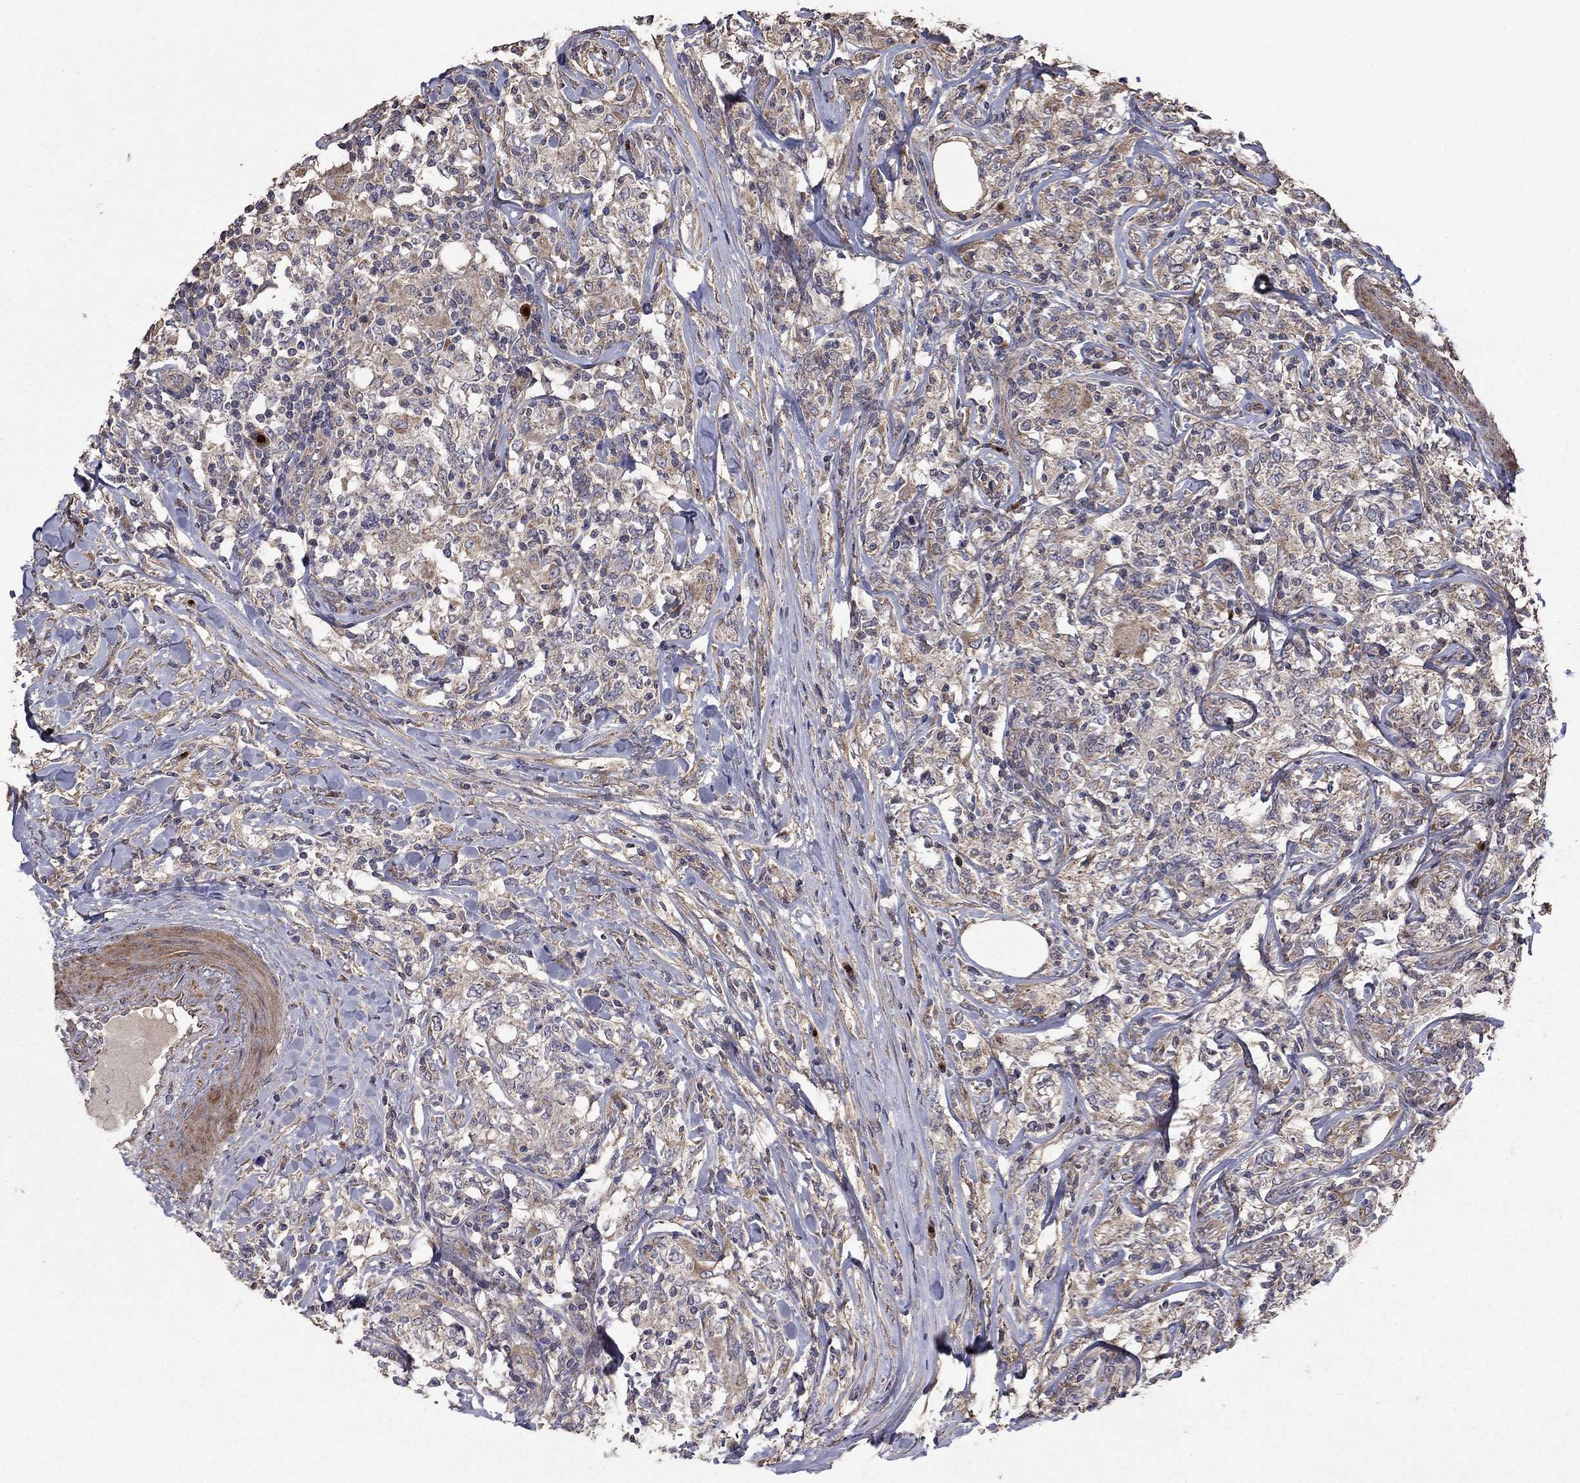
{"staining": {"intensity": "negative", "quantity": "none", "location": "none"}, "tissue": "lymphoma", "cell_type": "Tumor cells", "image_type": "cancer", "snomed": [{"axis": "morphology", "description": "Malignant lymphoma, non-Hodgkin's type, High grade"}, {"axis": "topography", "description": "Lymph node"}], "caption": "The immunohistochemistry (IHC) image has no significant expression in tumor cells of lymphoma tissue.", "gene": "FLT4", "patient": {"sex": "female", "age": 84}}